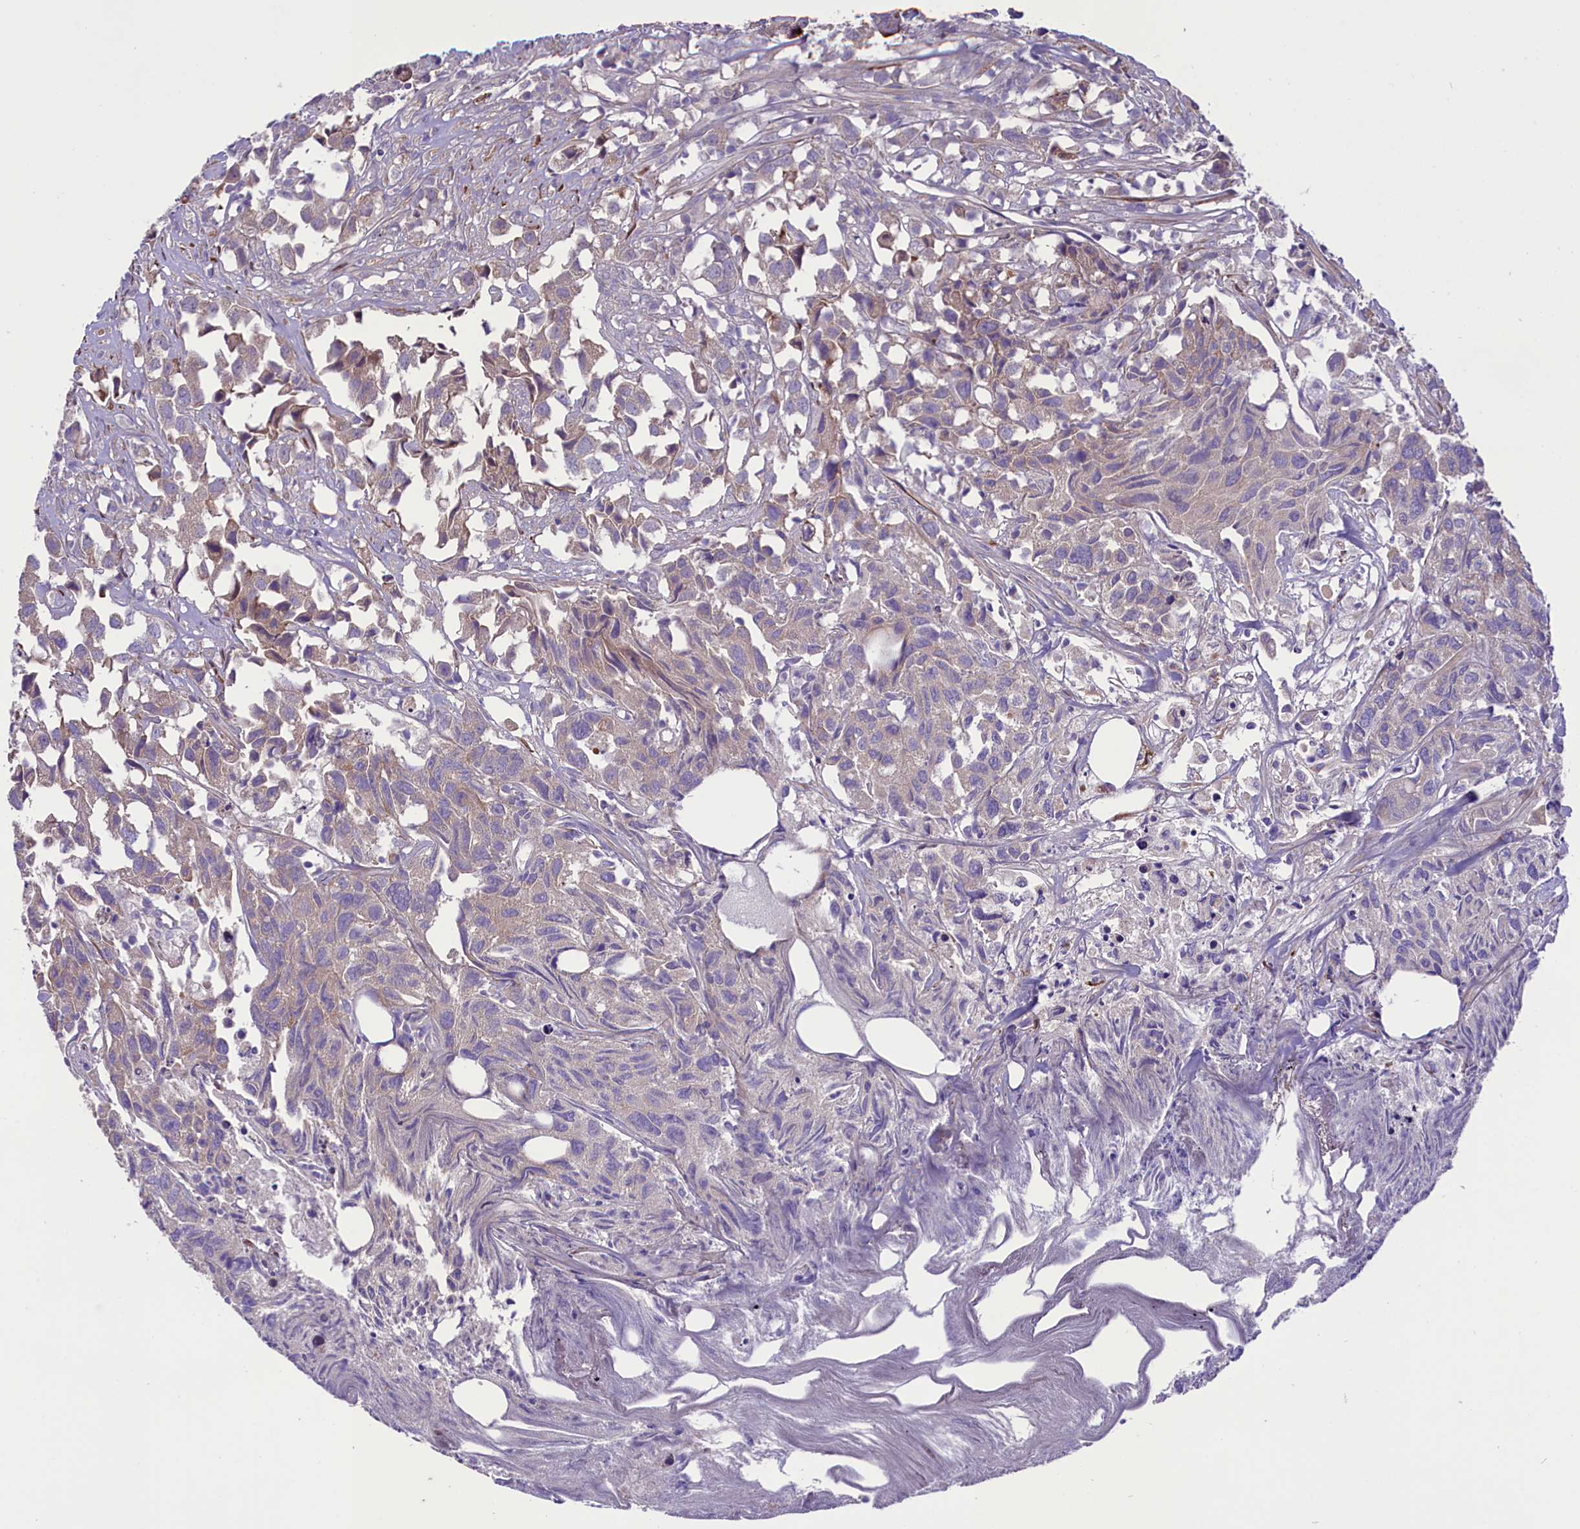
{"staining": {"intensity": "moderate", "quantity": "<25%", "location": "cytoplasmic/membranous"}, "tissue": "urothelial cancer", "cell_type": "Tumor cells", "image_type": "cancer", "snomed": [{"axis": "morphology", "description": "Urothelial carcinoma, High grade"}, {"axis": "topography", "description": "Urinary bladder"}], "caption": "Immunohistochemistry (IHC) (DAB) staining of urothelial carcinoma (high-grade) reveals moderate cytoplasmic/membranous protein expression in about <25% of tumor cells.", "gene": "MIEF2", "patient": {"sex": "female", "age": 75}}